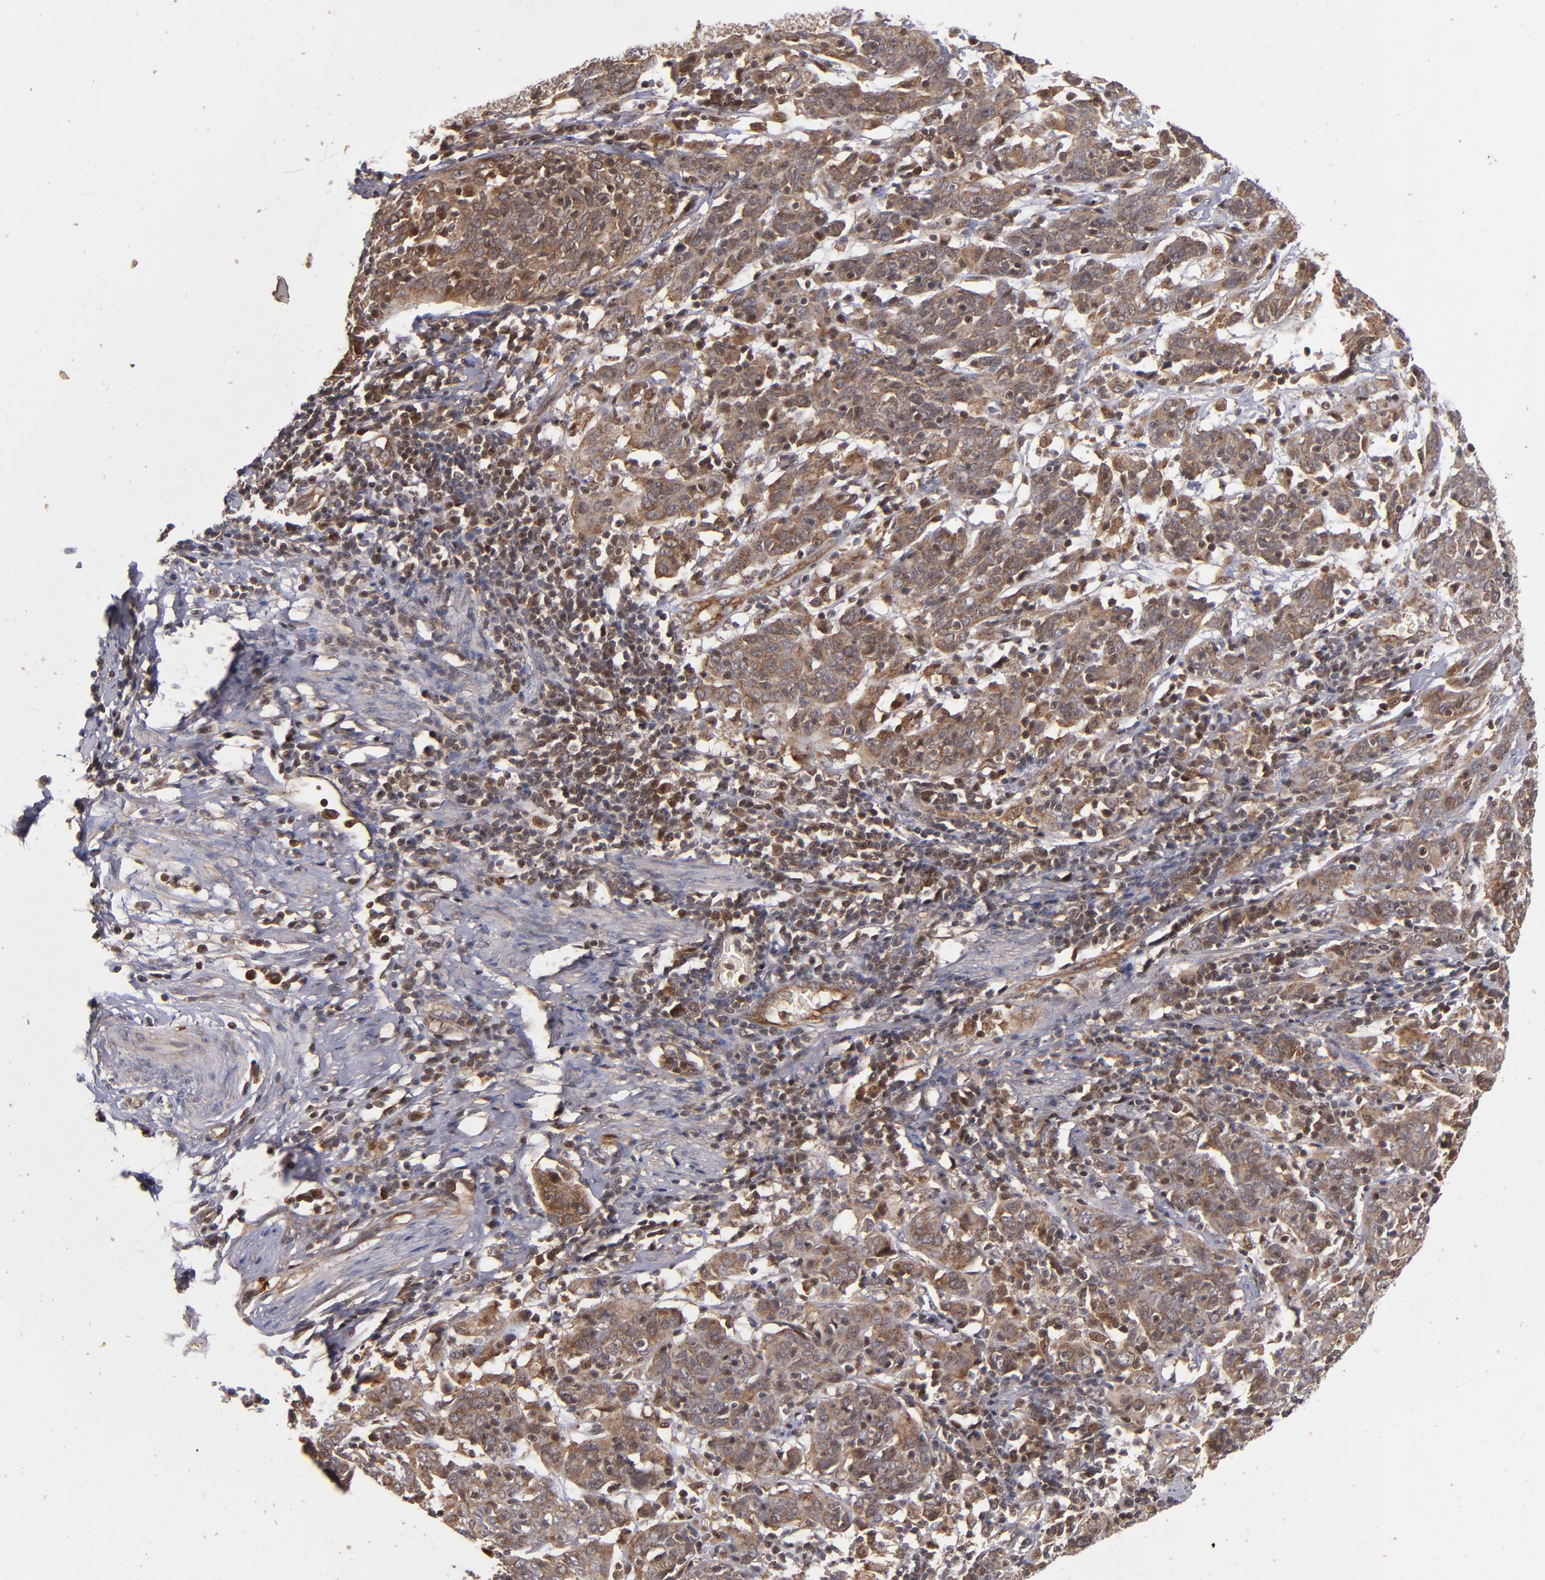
{"staining": {"intensity": "moderate", "quantity": ">75%", "location": "cytoplasmic/membranous"}, "tissue": "cervical cancer", "cell_type": "Tumor cells", "image_type": "cancer", "snomed": [{"axis": "morphology", "description": "Normal tissue, NOS"}, {"axis": "morphology", "description": "Squamous cell carcinoma, NOS"}, {"axis": "topography", "description": "Cervix"}], "caption": "A brown stain labels moderate cytoplasmic/membranous expression of a protein in human cervical cancer (squamous cell carcinoma) tumor cells.", "gene": "BDKRB1", "patient": {"sex": "female", "age": 67}}